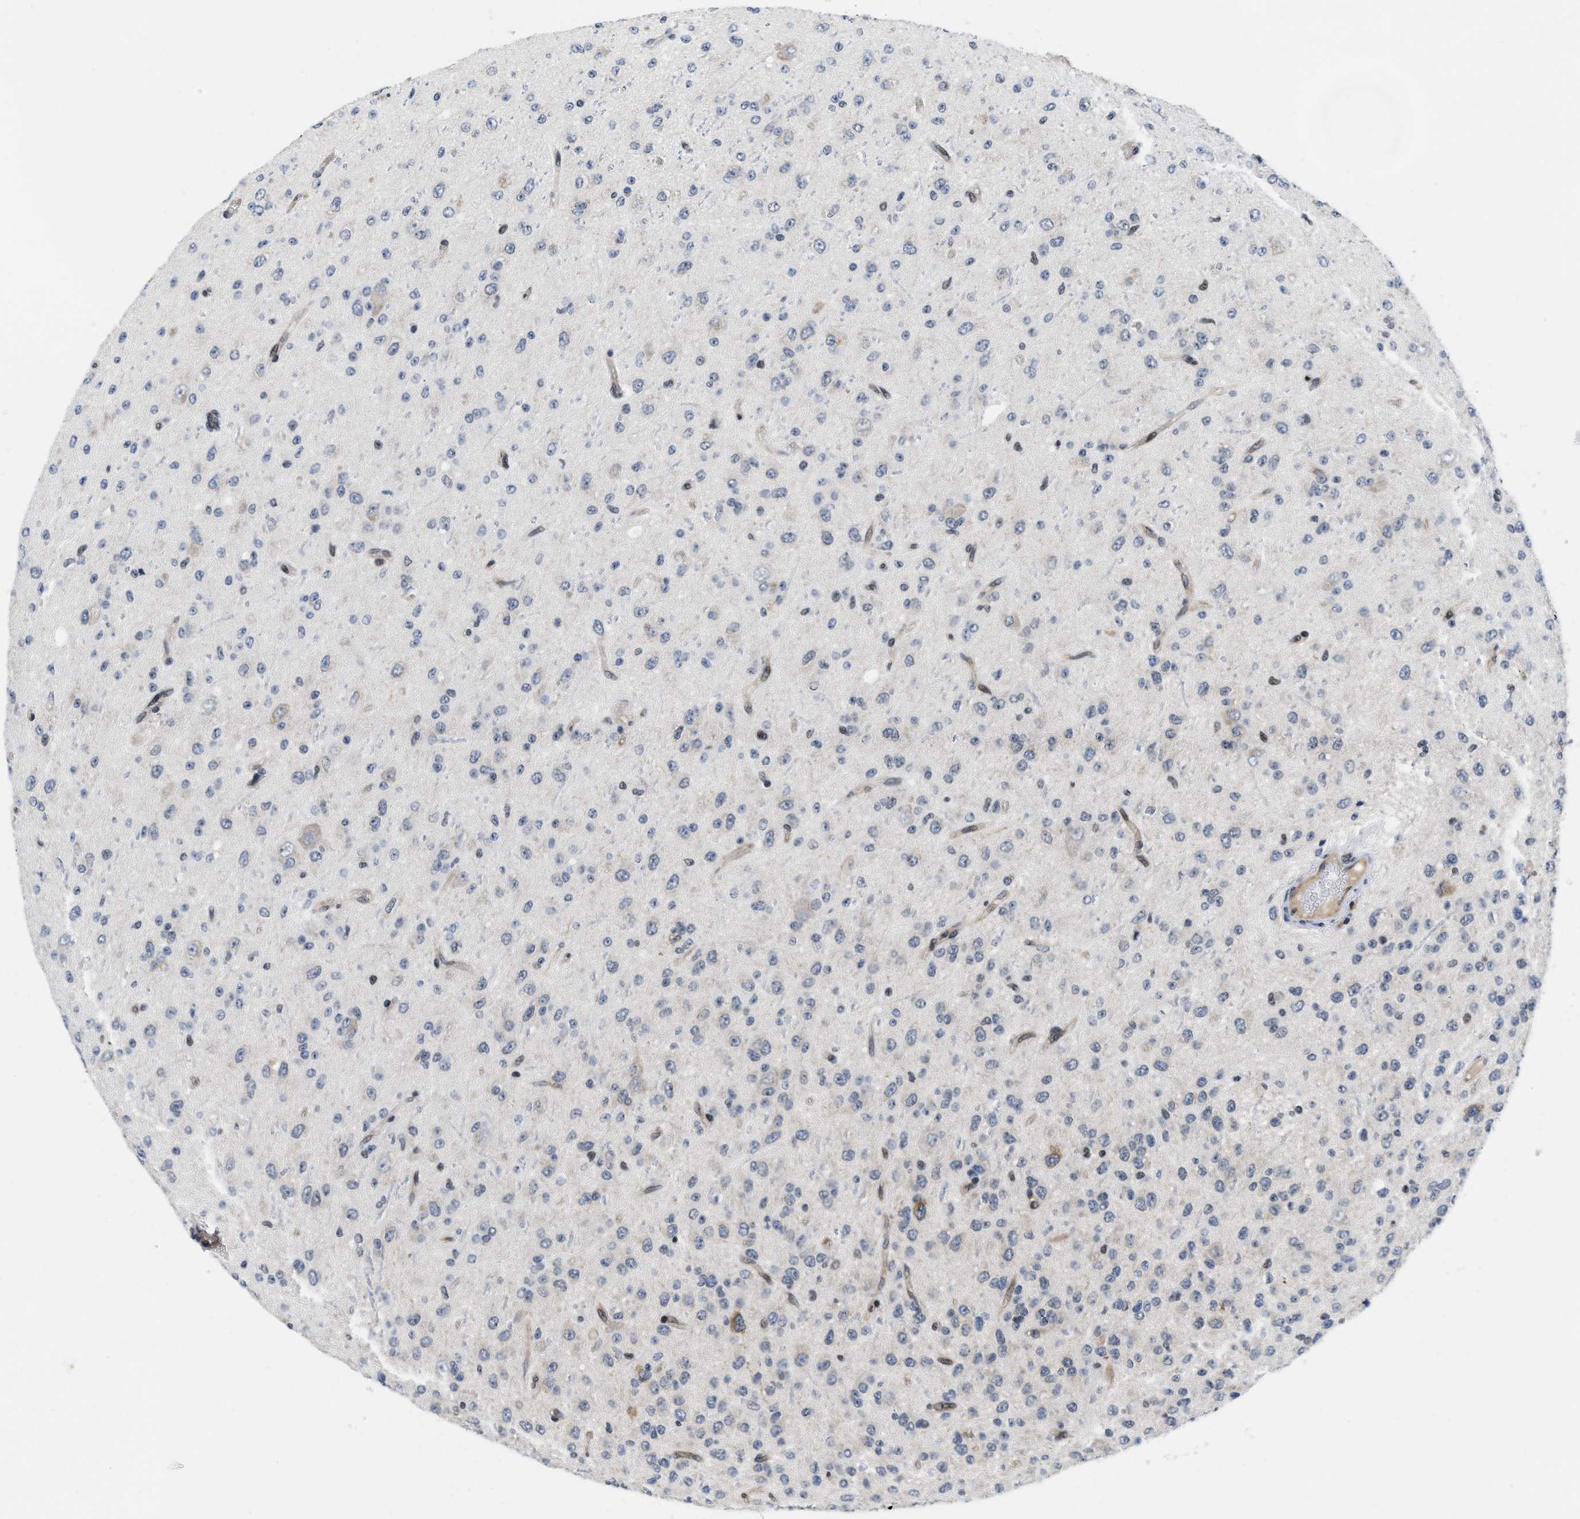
{"staining": {"intensity": "negative", "quantity": "none", "location": "none"}, "tissue": "glioma", "cell_type": "Tumor cells", "image_type": "cancer", "snomed": [{"axis": "morphology", "description": "Glioma, malignant, High grade"}, {"axis": "topography", "description": "pancreas cauda"}], "caption": "Malignant glioma (high-grade) was stained to show a protein in brown. There is no significant expression in tumor cells.", "gene": "HIF1A", "patient": {"sex": "male", "age": 60}}